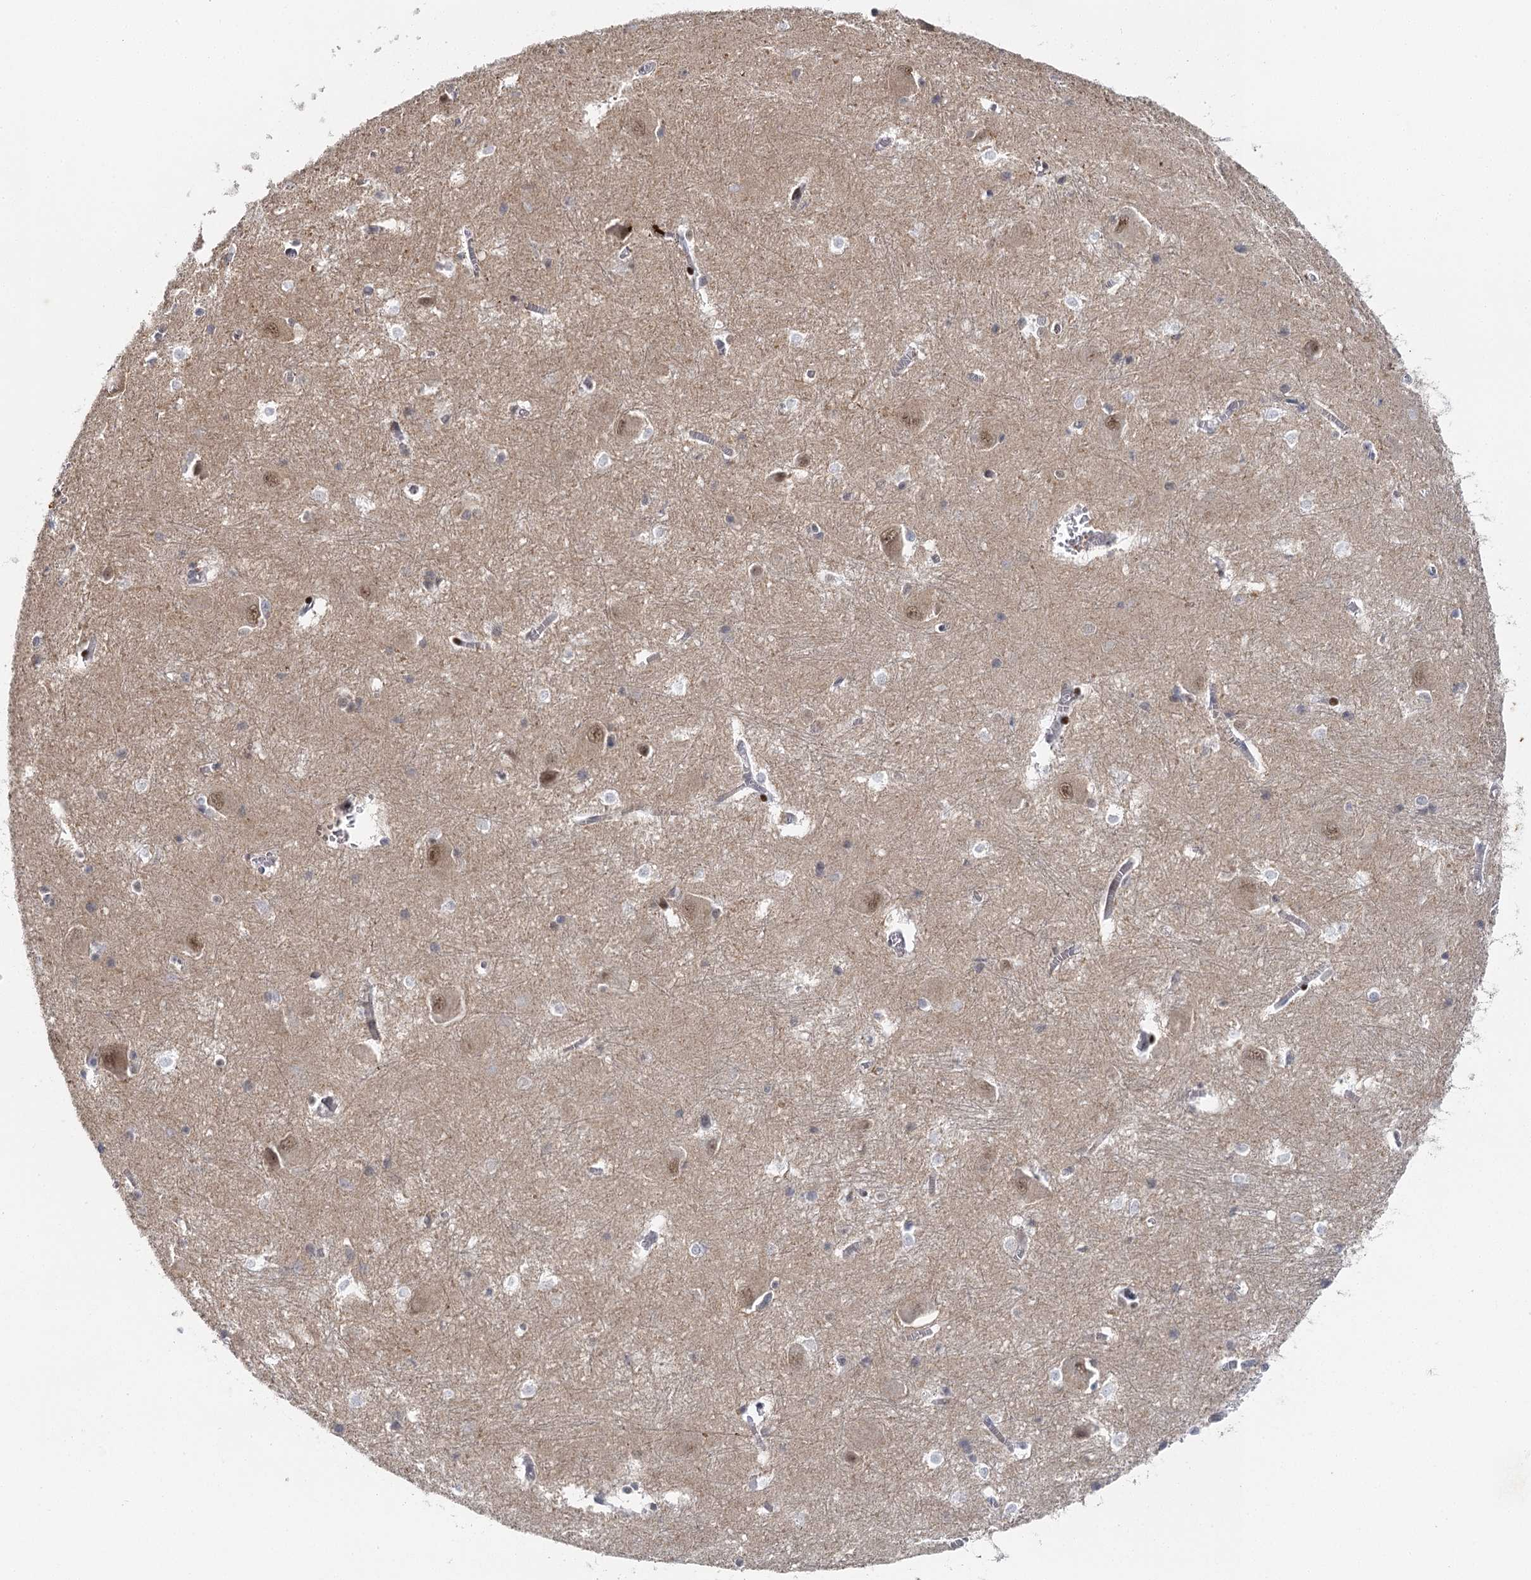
{"staining": {"intensity": "negative", "quantity": "none", "location": "none"}, "tissue": "caudate", "cell_type": "Glial cells", "image_type": "normal", "snomed": [{"axis": "morphology", "description": "Normal tissue, NOS"}, {"axis": "topography", "description": "Lateral ventricle wall"}], "caption": "High power microscopy photomicrograph of an immunohistochemistry image of normal caudate, revealing no significant staining in glial cells. The staining was performed using DAB to visualize the protein expression in brown, while the nuclei were stained in blue with hematoxylin (Magnification: 20x).", "gene": "IL11RA", "patient": {"sex": "male", "age": 37}}